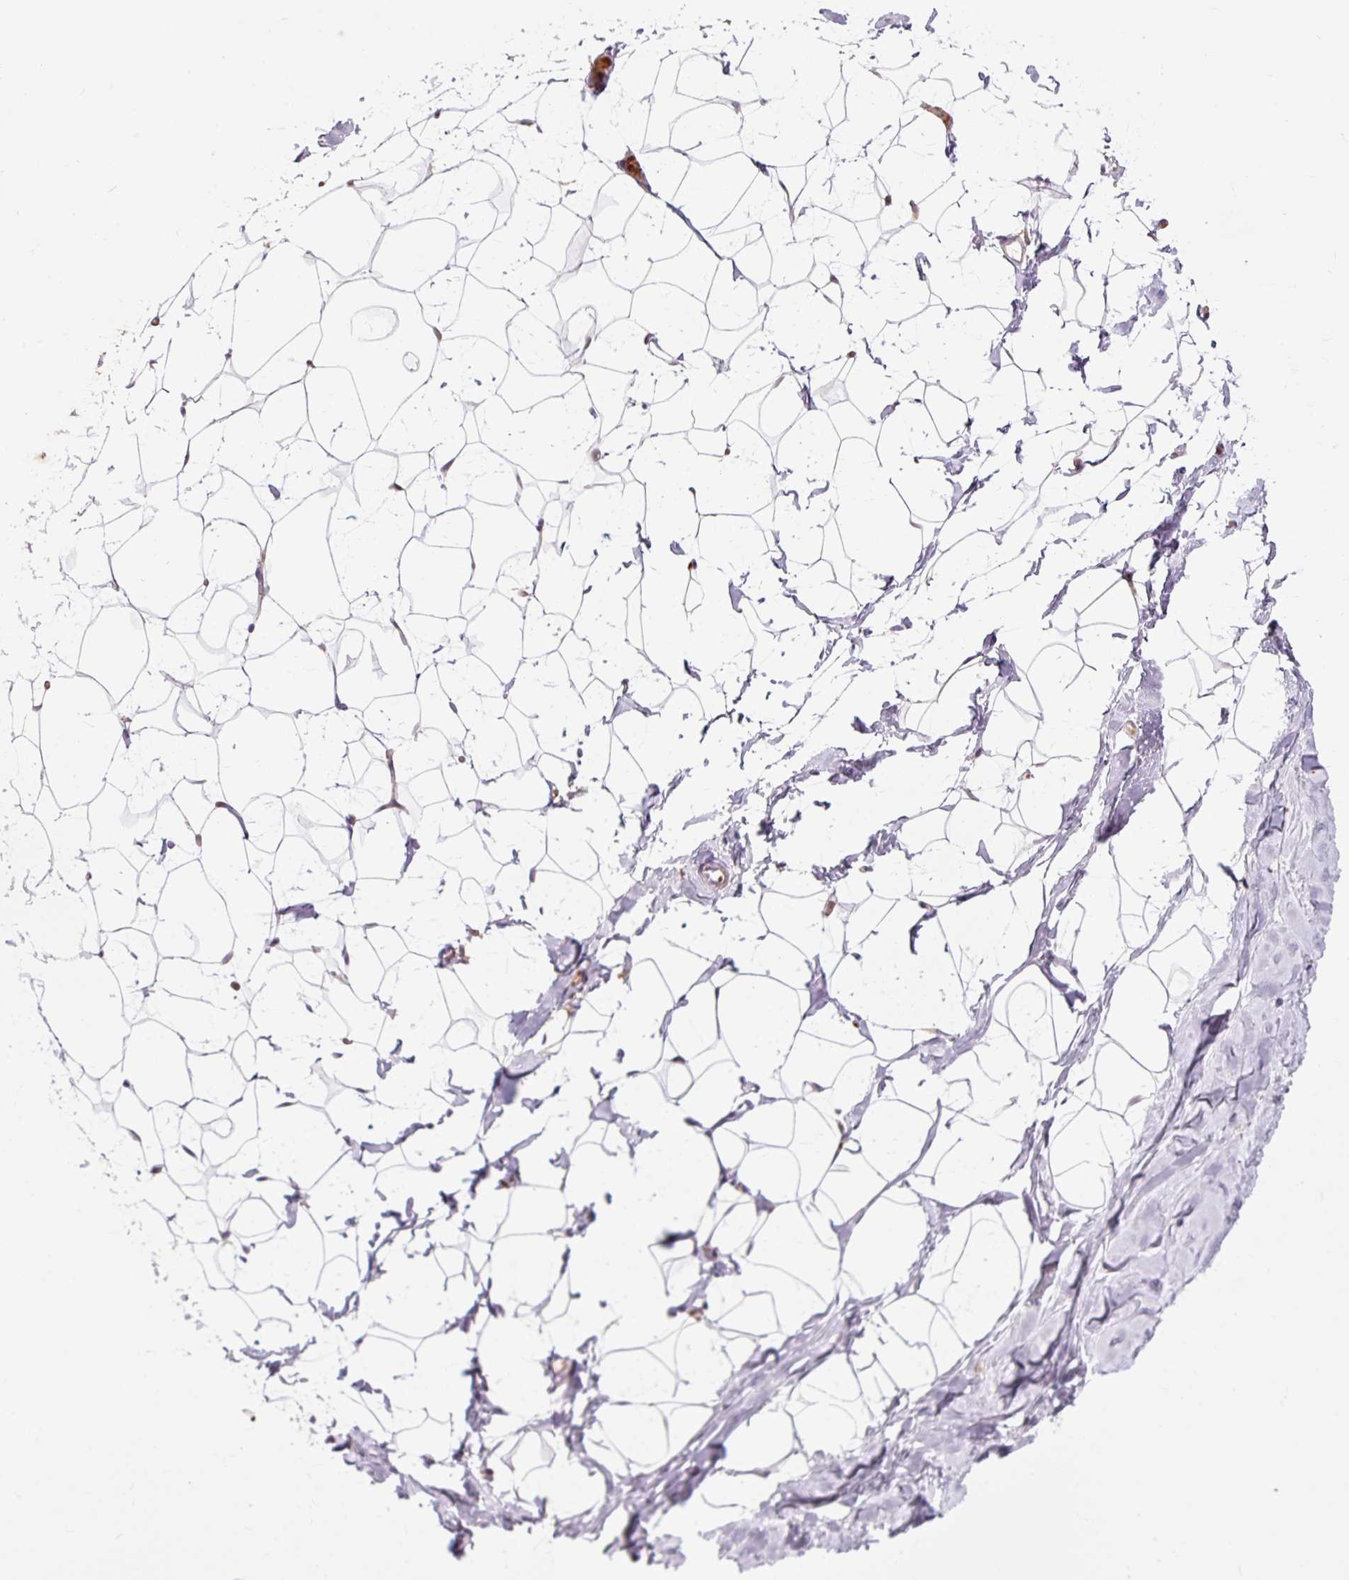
{"staining": {"intensity": "negative", "quantity": "none", "location": "none"}, "tissue": "breast", "cell_type": "Adipocytes", "image_type": "normal", "snomed": [{"axis": "morphology", "description": "Normal tissue, NOS"}, {"axis": "topography", "description": "Breast"}], "caption": "The image displays no staining of adipocytes in unremarkable breast. (DAB immunohistochemistry visualized using brightfield microscopy, high magnification).", "gene": "CEBPZ", "patient": {"sex": "female", "age": 23}}